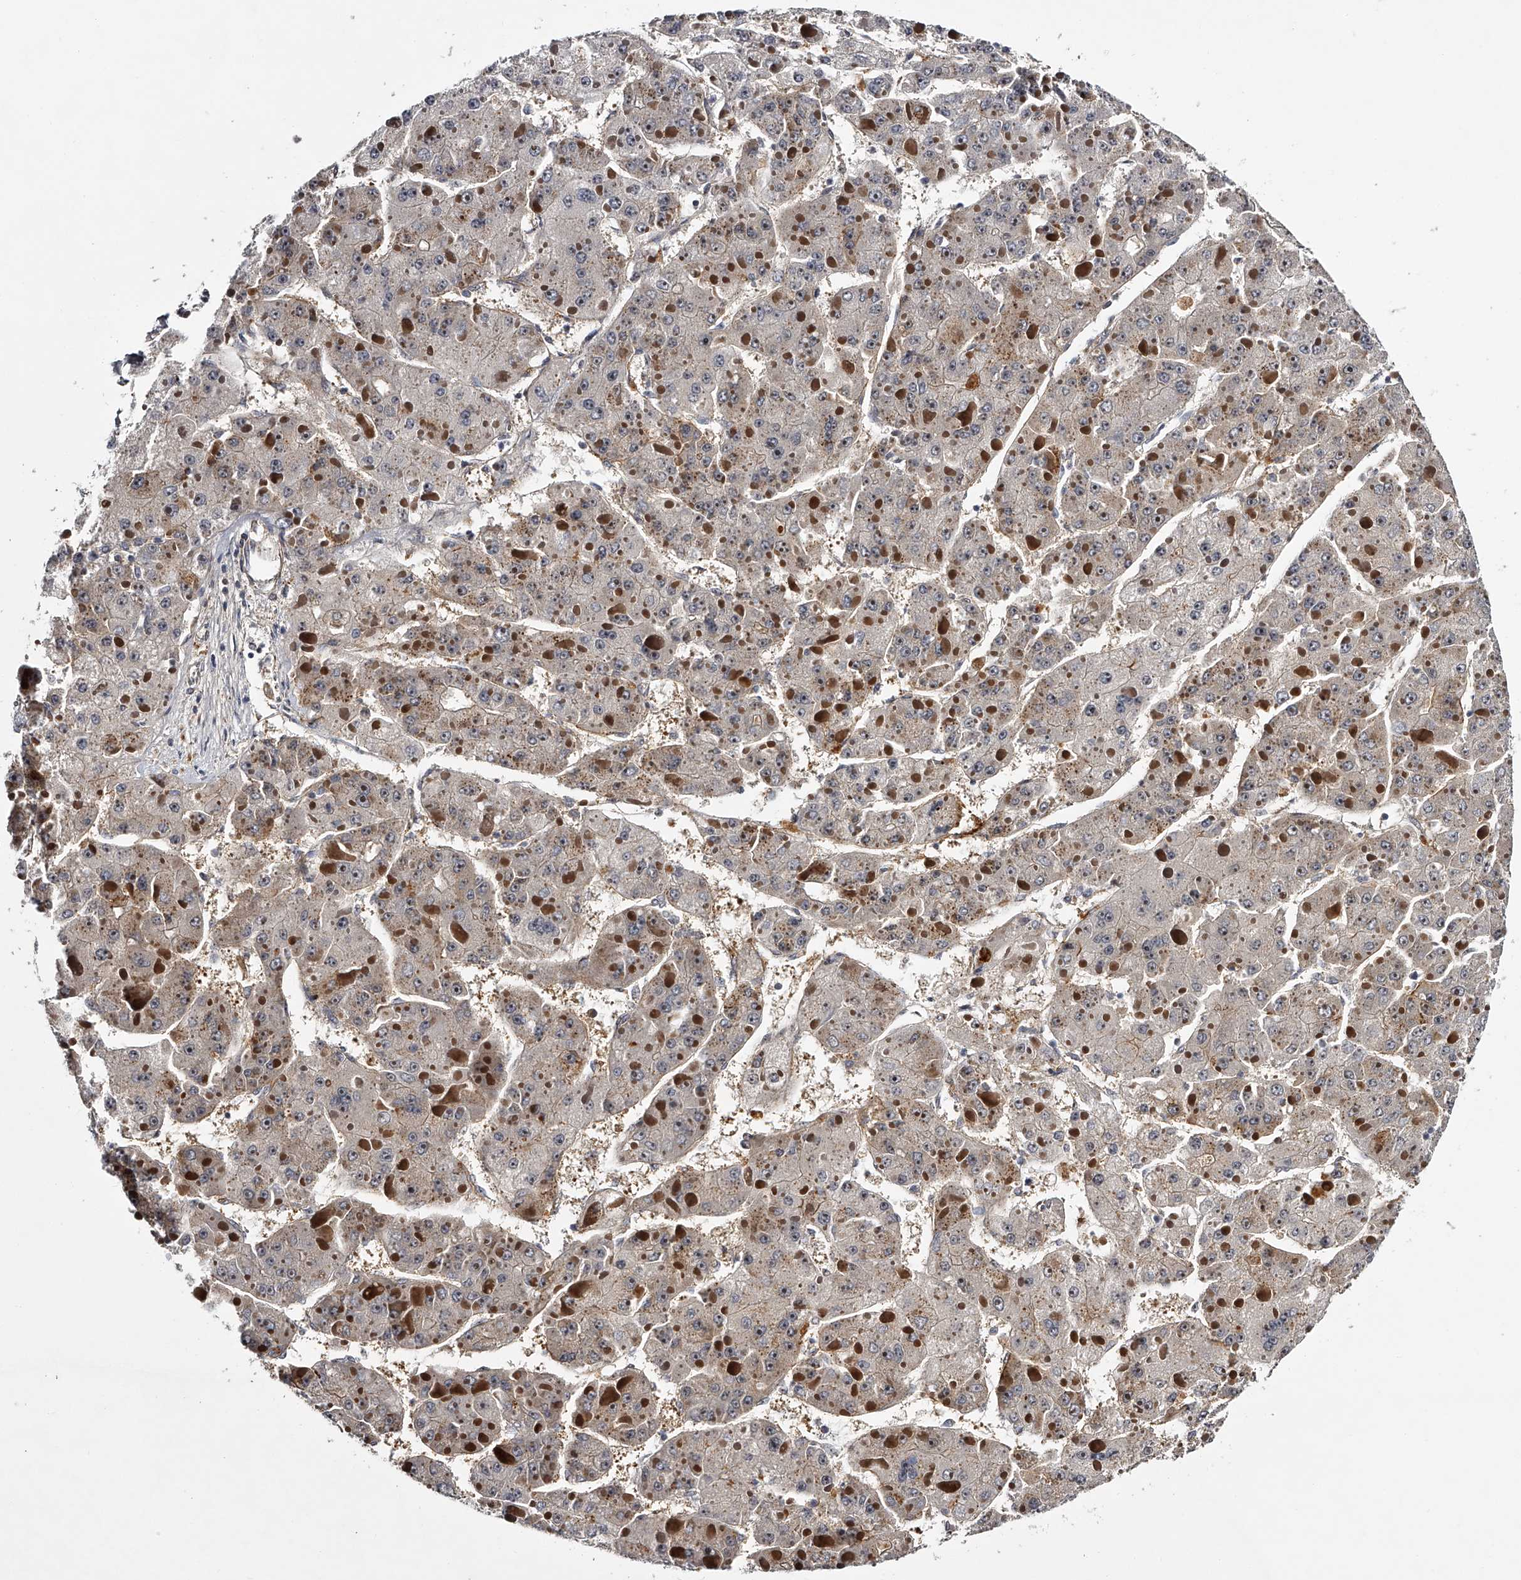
{"staining": {"intensity": "weak", "quantity": "25%-75%", "location": "nuclear"}, "tissue": "liver cancer", "cell_type": "Tumor cells", "image_type": "cancer", "snomed": [{"axis": "morphology", "description": "Carcinoma, Hepatocellular, NOS"}, {"axis": "topography", "description": "Liver"}], "caption": "Immunohistochemistry histopathology image of human liver hepatocellular carcinoma stained for a protein (brown), which displays low levels of weak nuclear expression in approximately 25%-75% of tumor cells.", "gene": "MDN1", "patient": {"sex": "female", "age": 73}}